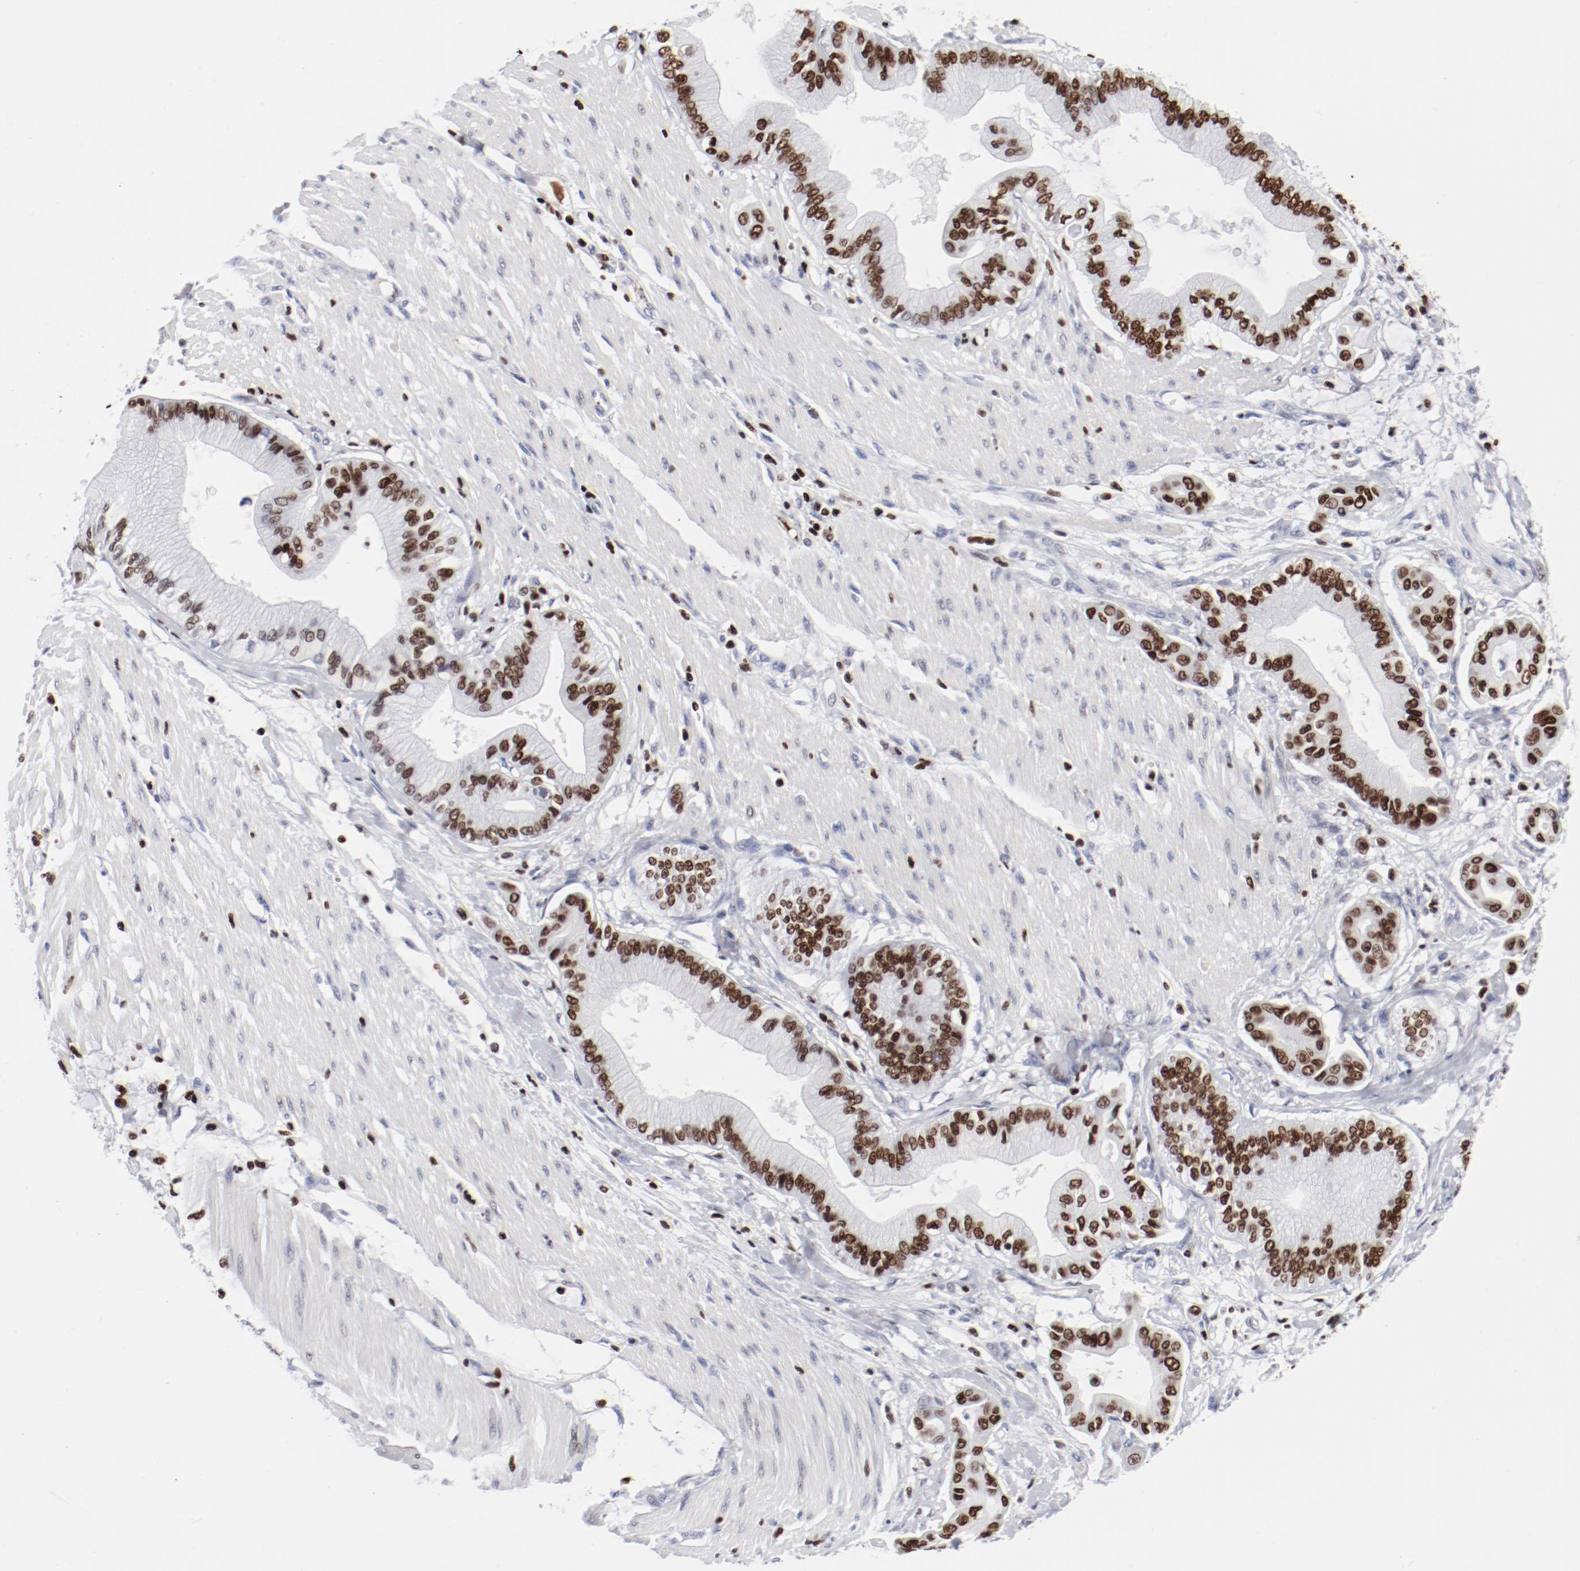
{"staining": {"intensity": "strong", "quantity": ">75%", "location": "nuclear"}, "tissue": "pancreatic cancer", "cell_type": "Tumor cells", "image_type": "cancer", "snomed": [{"axis": "morphology", "description": "Adenocarcinoma, NOS"}, {"axis": "morphology", "description": "Adenocarcinoma, metastatic, NOS"}, {"axis": "topography", "description": "Lymph node"}, {"axis": "topography", "description": "Pancreas"}, {"axis": "topography", "description": "Duodenum"}], "caption": "Human adenocarcinoma (pancreatic) stained with a brown dye demonstrates strong nuclear positive expression in about >75% of tumor cells.", "gene": "SMARCC2", "patient": {"sex": "female", "age": 64}}